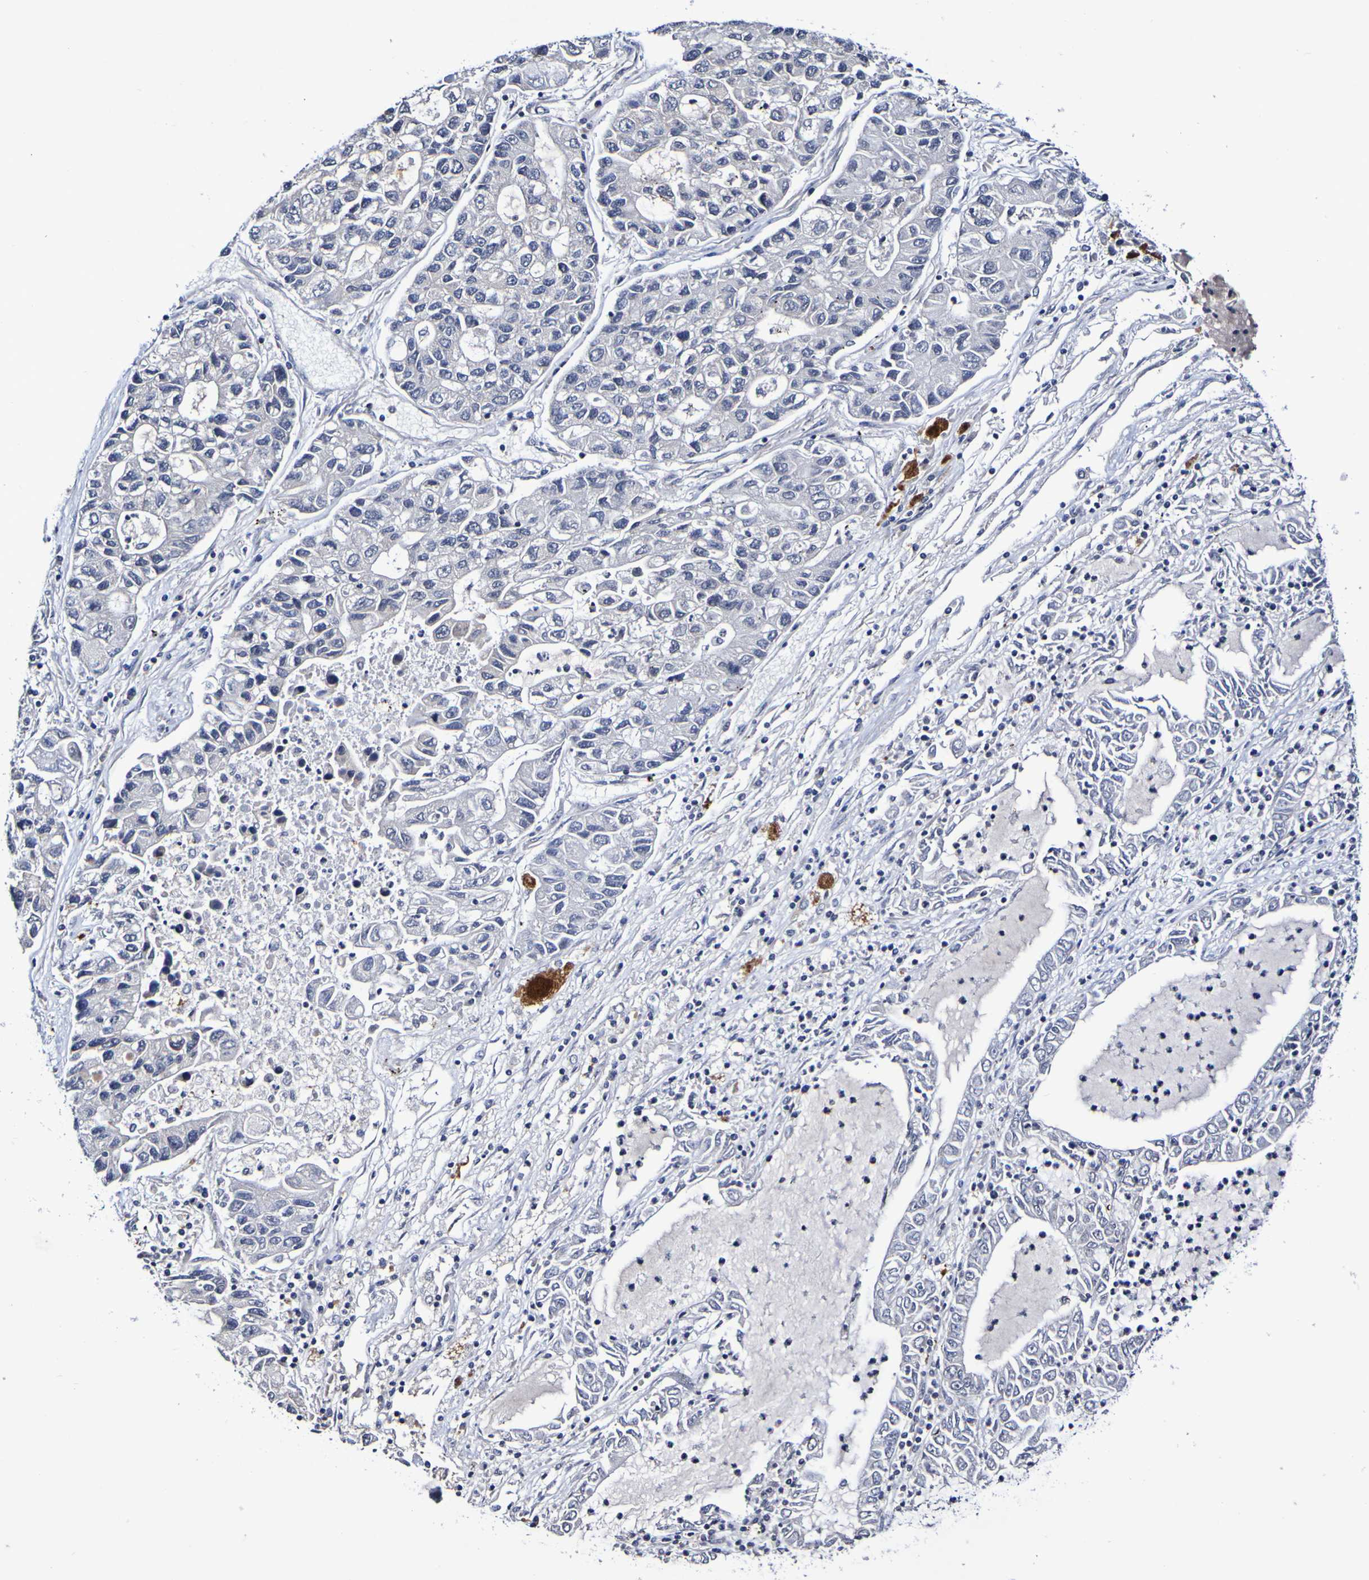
{"staining": {"intensity": "negative", "quantity": "none", "location": "none"}, "tissue": "lung cancer", "cell_type": "Tumor cells", "image_type": "cancer", "snomed": [{"axis": "morphology", "description": "Adenocarcinoma, NOS"}, {"axis": "topography", "description": "Lung"}], "caption": "An immunohistochemistry (IHC) photomicrograph of lung cancer (adenocarcinoma) is shown. There is no staining in tumor cells of lung cancer (adenocarcinoma).", "gene": "PTP4A2", "patient": {"sex": "female", "age": 51}}